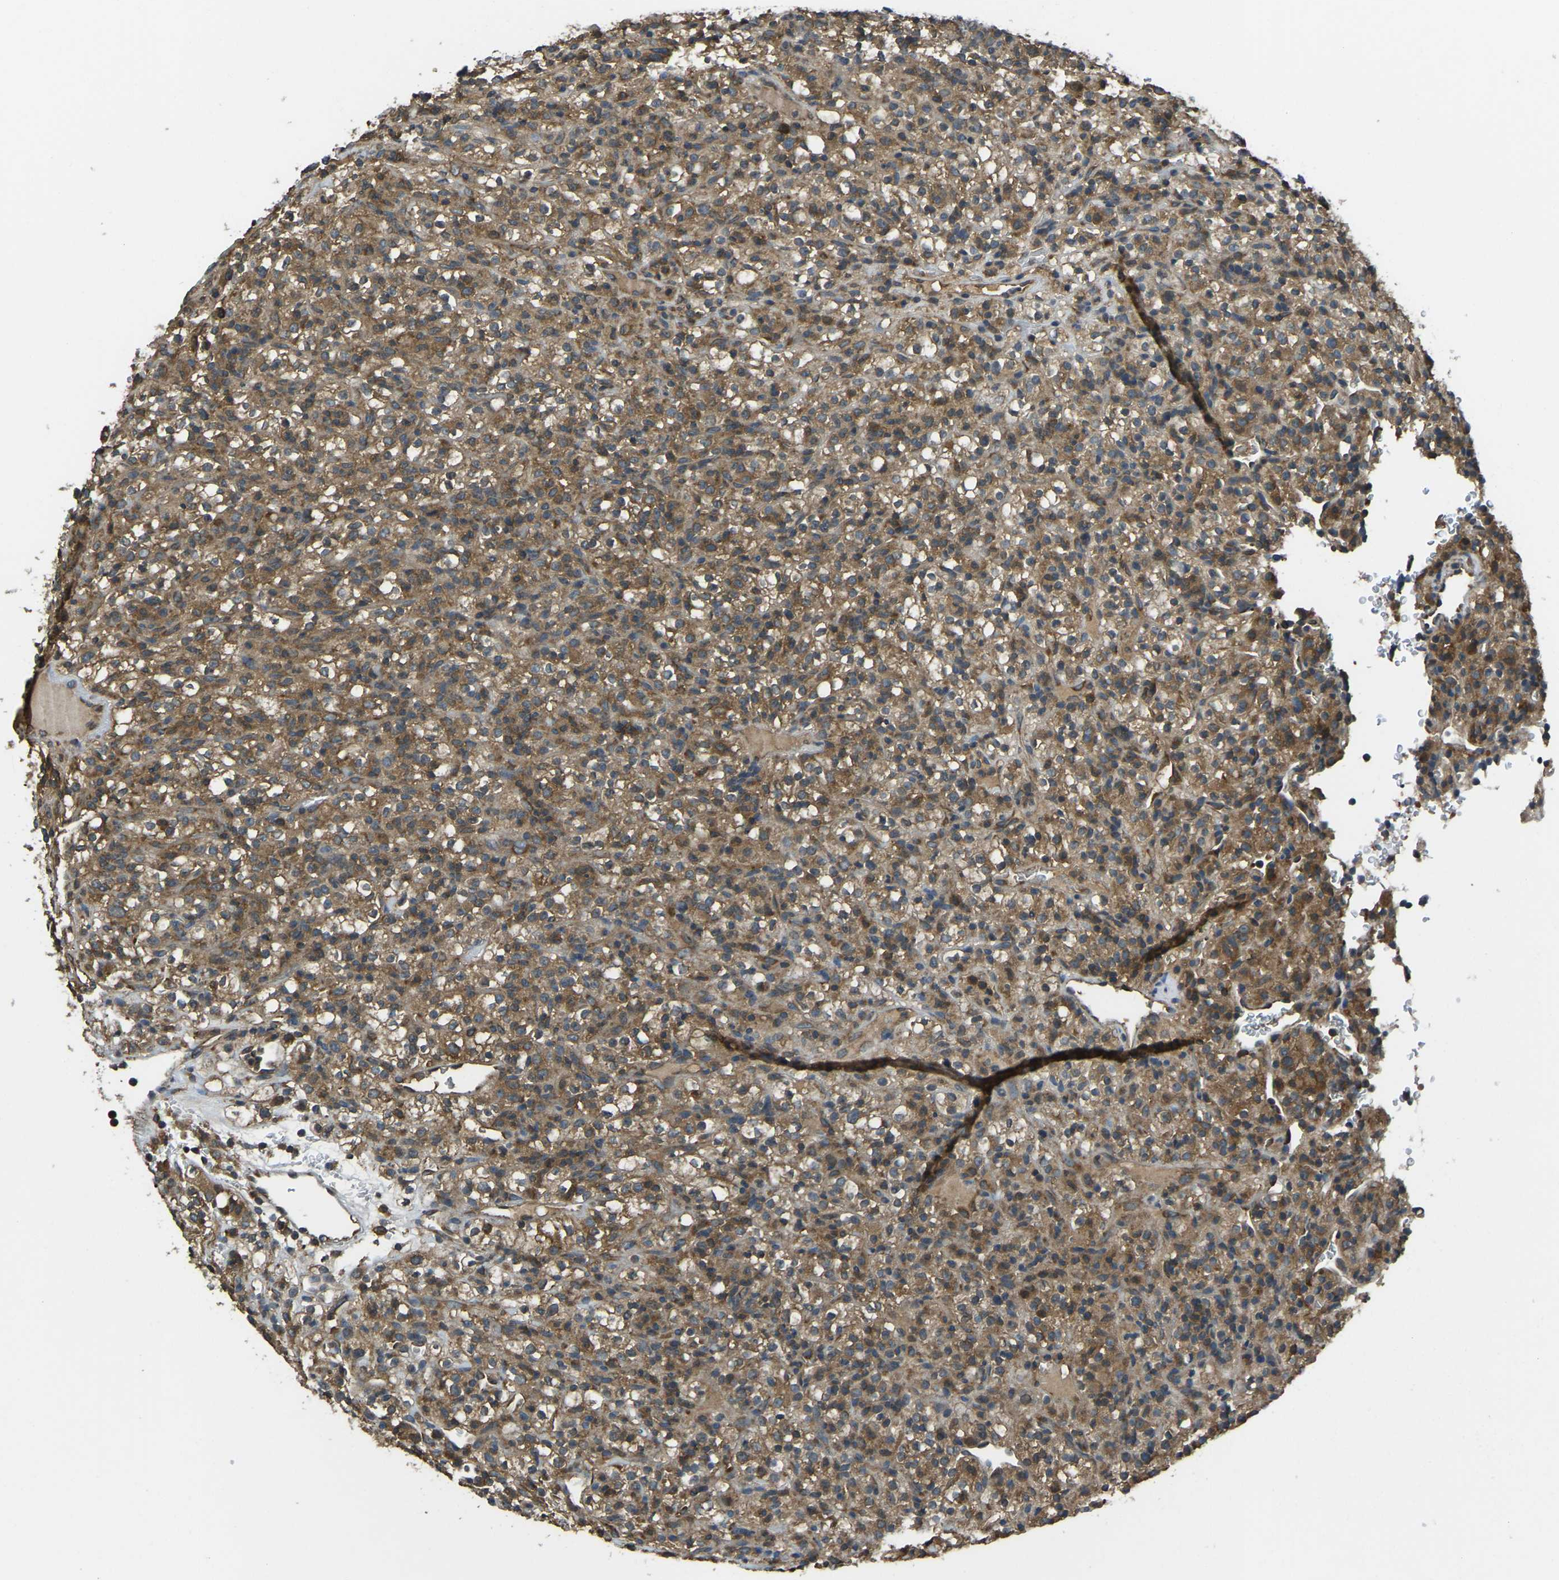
{"staining": {"intensity": "moderate", "quantity": ">75%", "location": "cytoplasmic/membranous"}, "tissue": "renal cancer", "cell_type": "Tumor cells", "image_type": "cancer", "snomed": [{"axis": "morphology", "description": "Normal tissue, NOS"}, {"axis": "morphology", "description": "Adenocarcinoma, NOS"}, {"axis": "topography", "description": "Kidney"}], "caption": "Human renal adenocarcinoma stained for a protein (brown) shows moderate cytoplasmic/membranous positive expression in about >75% of tumor cells.", "gene": "AIMP1", "patient": {"sex": "female", "age": 72}}